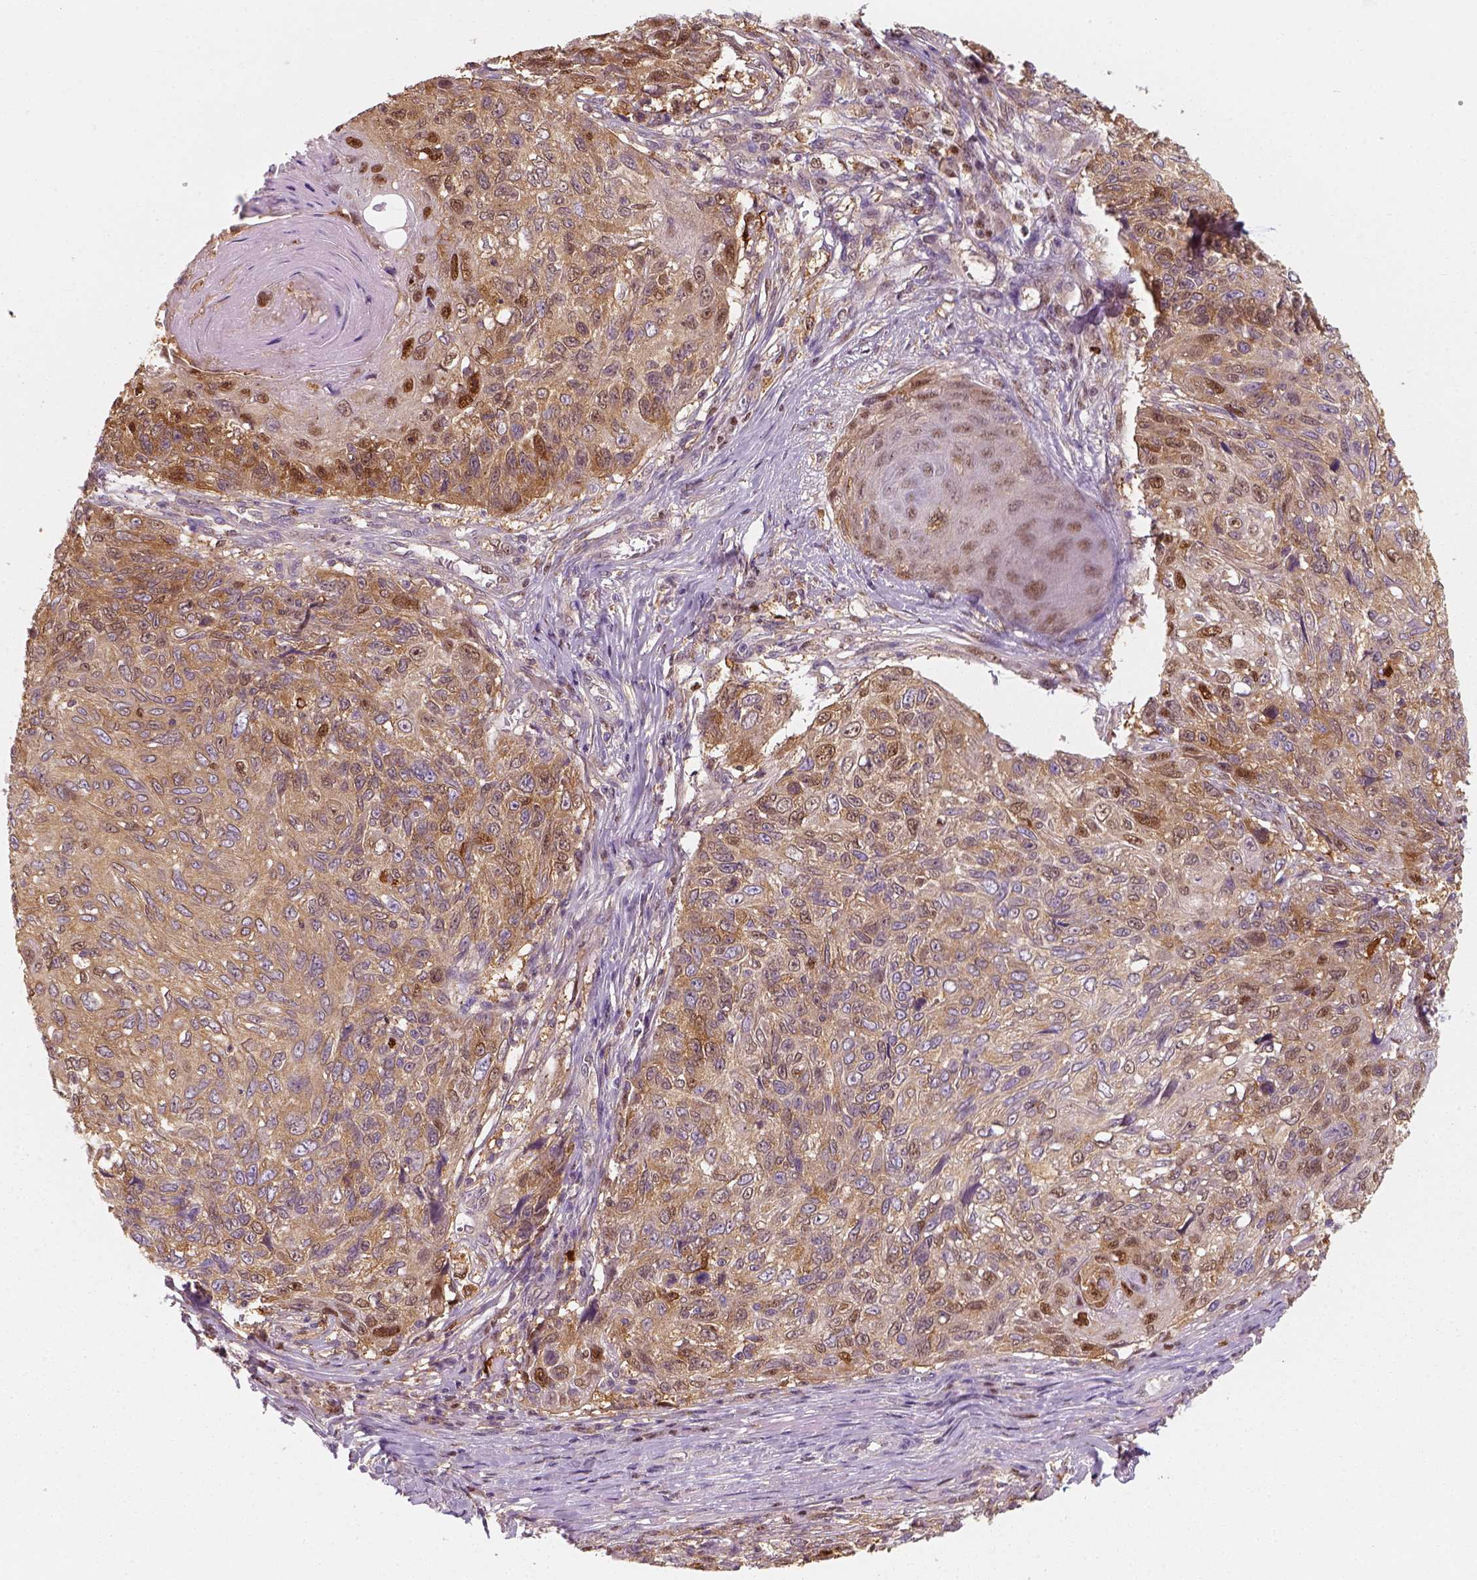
{"staining": {"intensity": "moderate", "quantity": ">75%", "location": "cytoplasmic/membranous,nuclear"}, "tissue": "skin cancer", "cell_type": "Tumor cells", "image_type": "cancer", "snomed": [{"axis": "morphology", "description": "Squamous cell carcinoma, NOS"}, {"axis": "topography", "description": "Skin"}], "caption": "Immunohistochemical staining of skin cancer (squamous cell carcinoma) reveals moderate cytoplasmic/membranous and nuclear protein staining in about >75% of tumor cells.", "gene": "SQSTM1", "patient": {"sex": "male", "age": 92}}